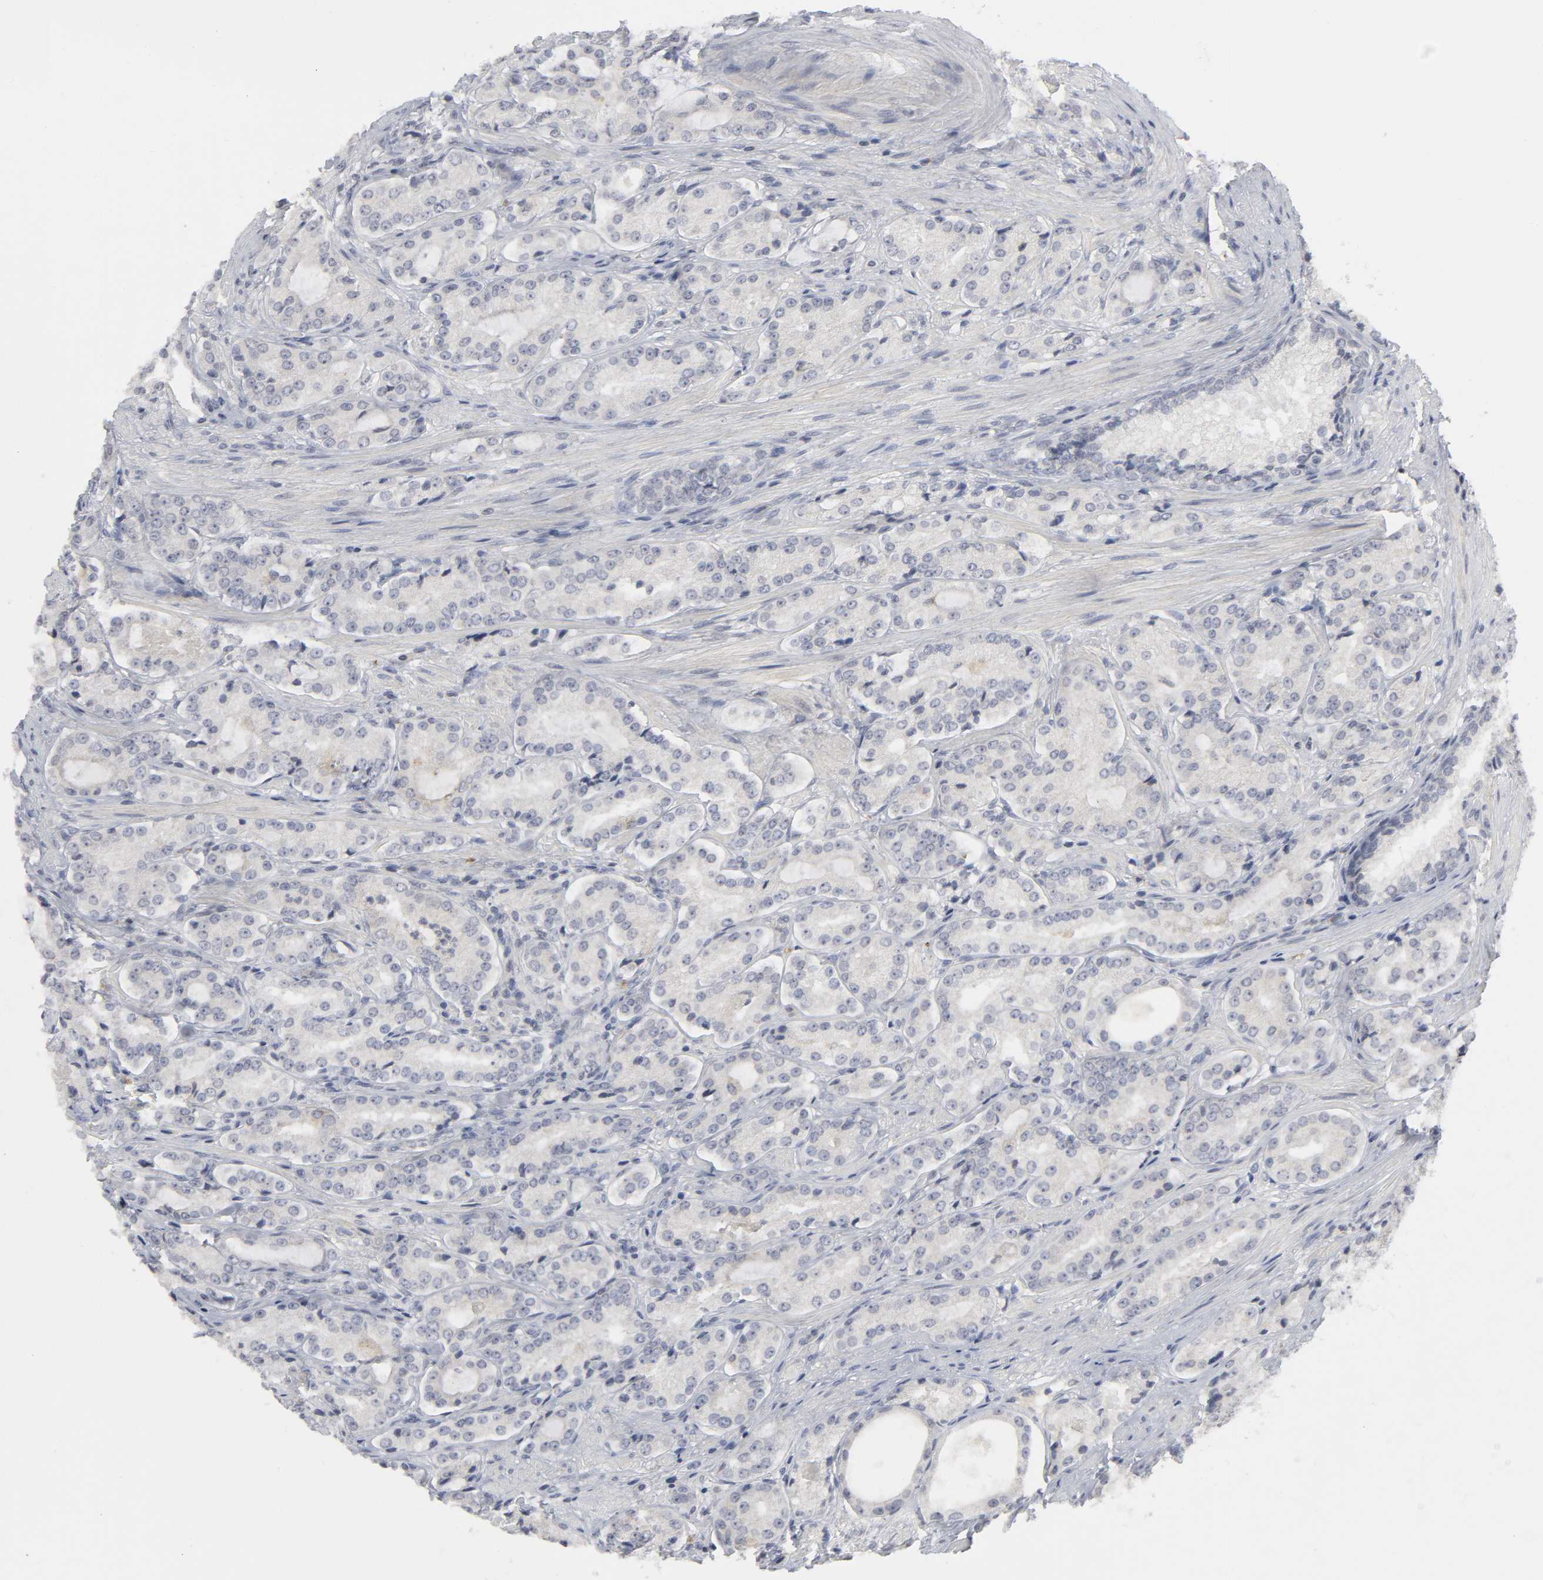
{"staining": {"intensity": "negative", "quantity": "none", "location": "none"}, "tissue": "prostate cancer", "cell_type": "Tumor cells", "image_type": "cancer", "snomed": [{"axis": "morphology", "description": "Adenocarcinoma, High grade"}, {"axis": "topography", "description": "Prostate"}], "caption": "An image of human high-grade adenocarcinoma (prostate) is negative for staining in tumor cells. (DAB (3,3'-diaminobenzidine) IHC visualized using brightfield microscopy, high magnification).", "gene": "TCAP", "patient": {"sex": "male", "age": 72}}